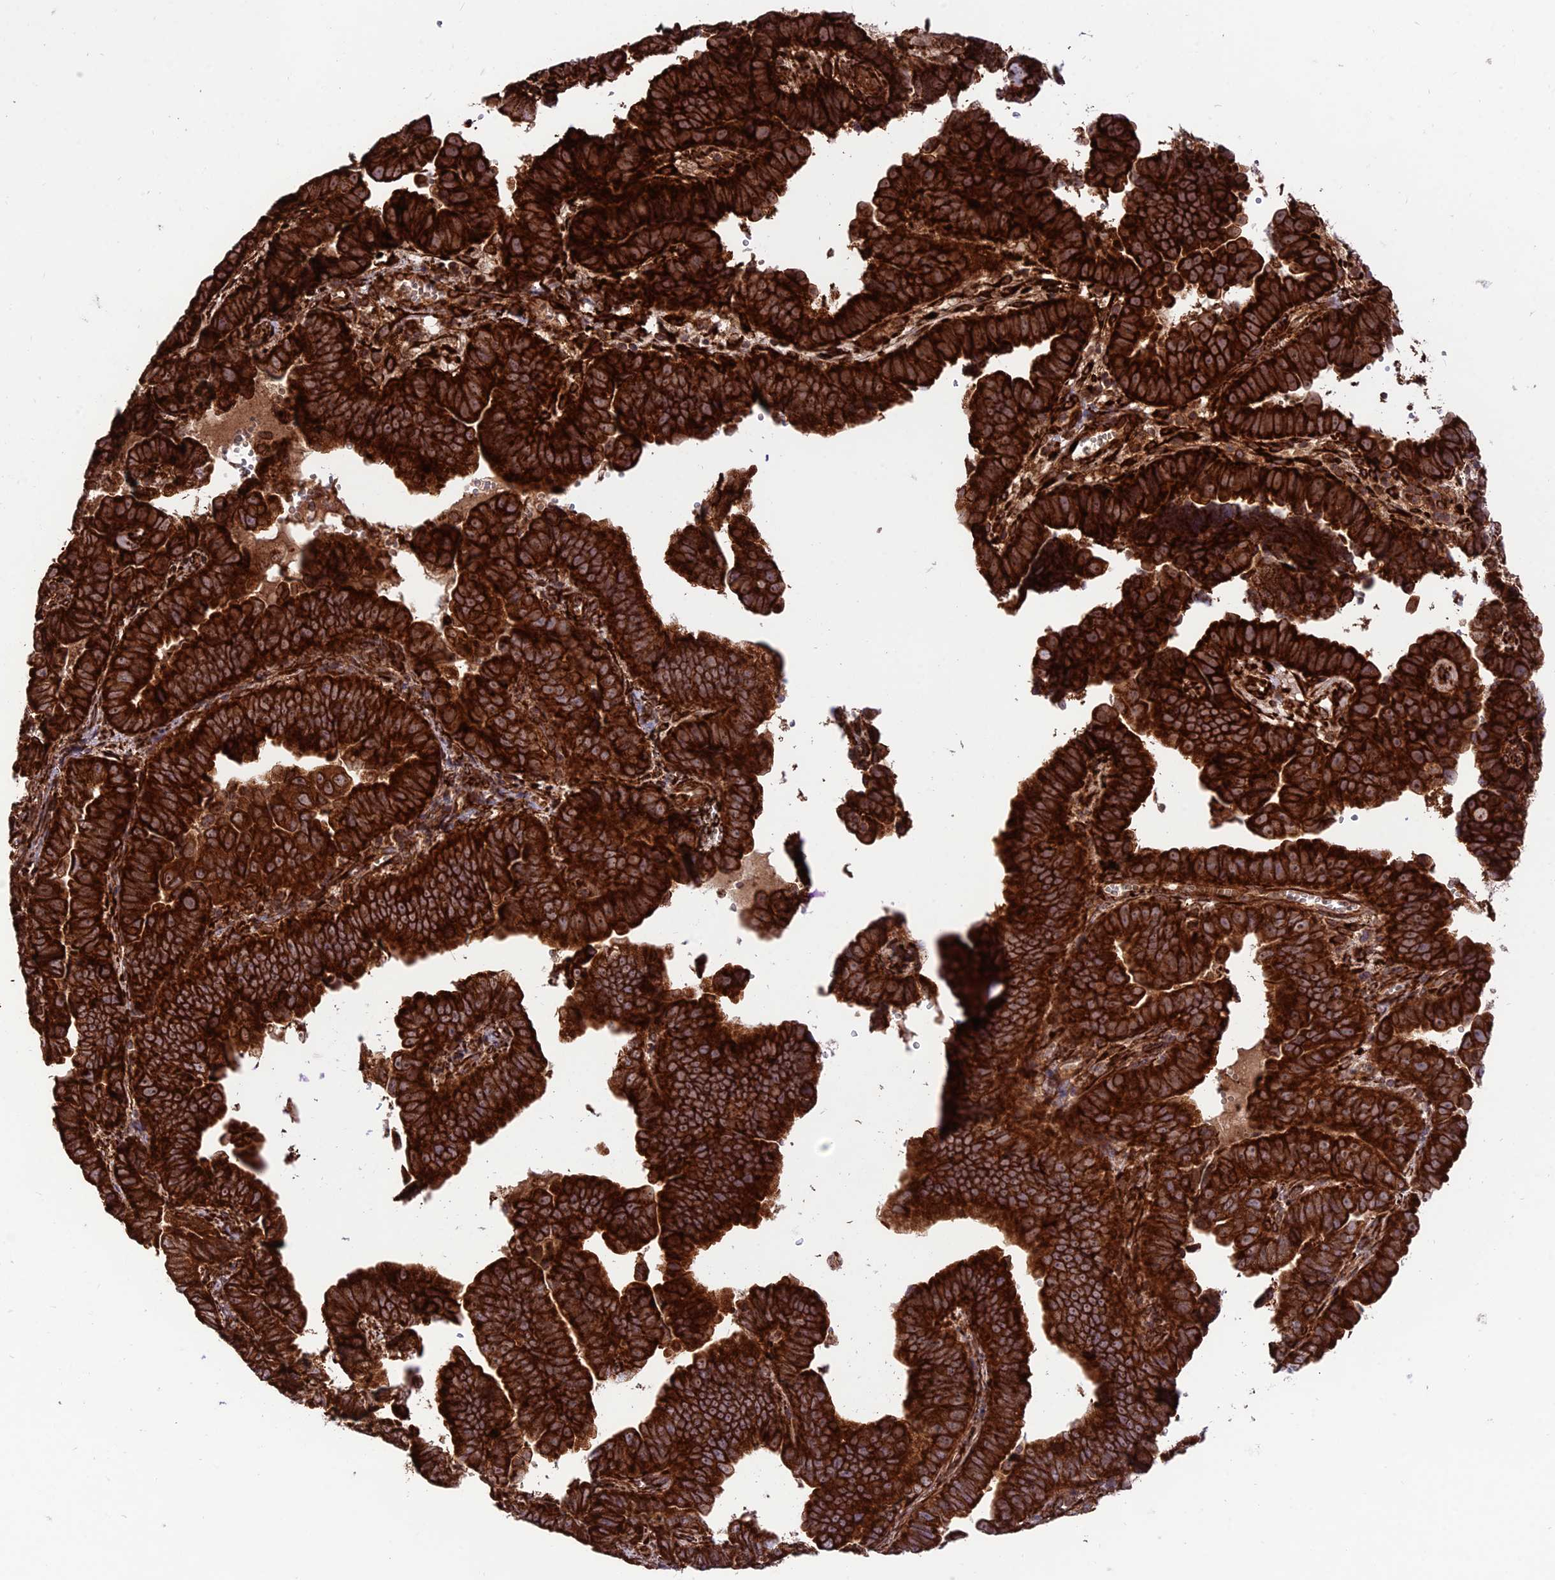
{"staining": {"intensity": "strong", "quantity": ">75%", "location": "cytoplasmic/membranous,nuclear"}, "tissue": "endometrial cancer", "cell_type": "Tumor cells", "image_type": "cancer", "snomed": [{"axis": "morphology", "description": "Adenocarcinoma, NOS"}, {"axis": "topography", "description": "Endometrium"}], "caption": "Brown immunohistochemical staining in human adenocarcinoma (endometrial) demonstrates strong cytoplasmic/membranous and nuclear staining in about >75% of tumor cells. Immunohistochemistry (ihc) stains the protein of interest in brown and the nuclei are stained blue.", "gene": "CRTAP", "patient": {"sex": "female", "age": 75}}